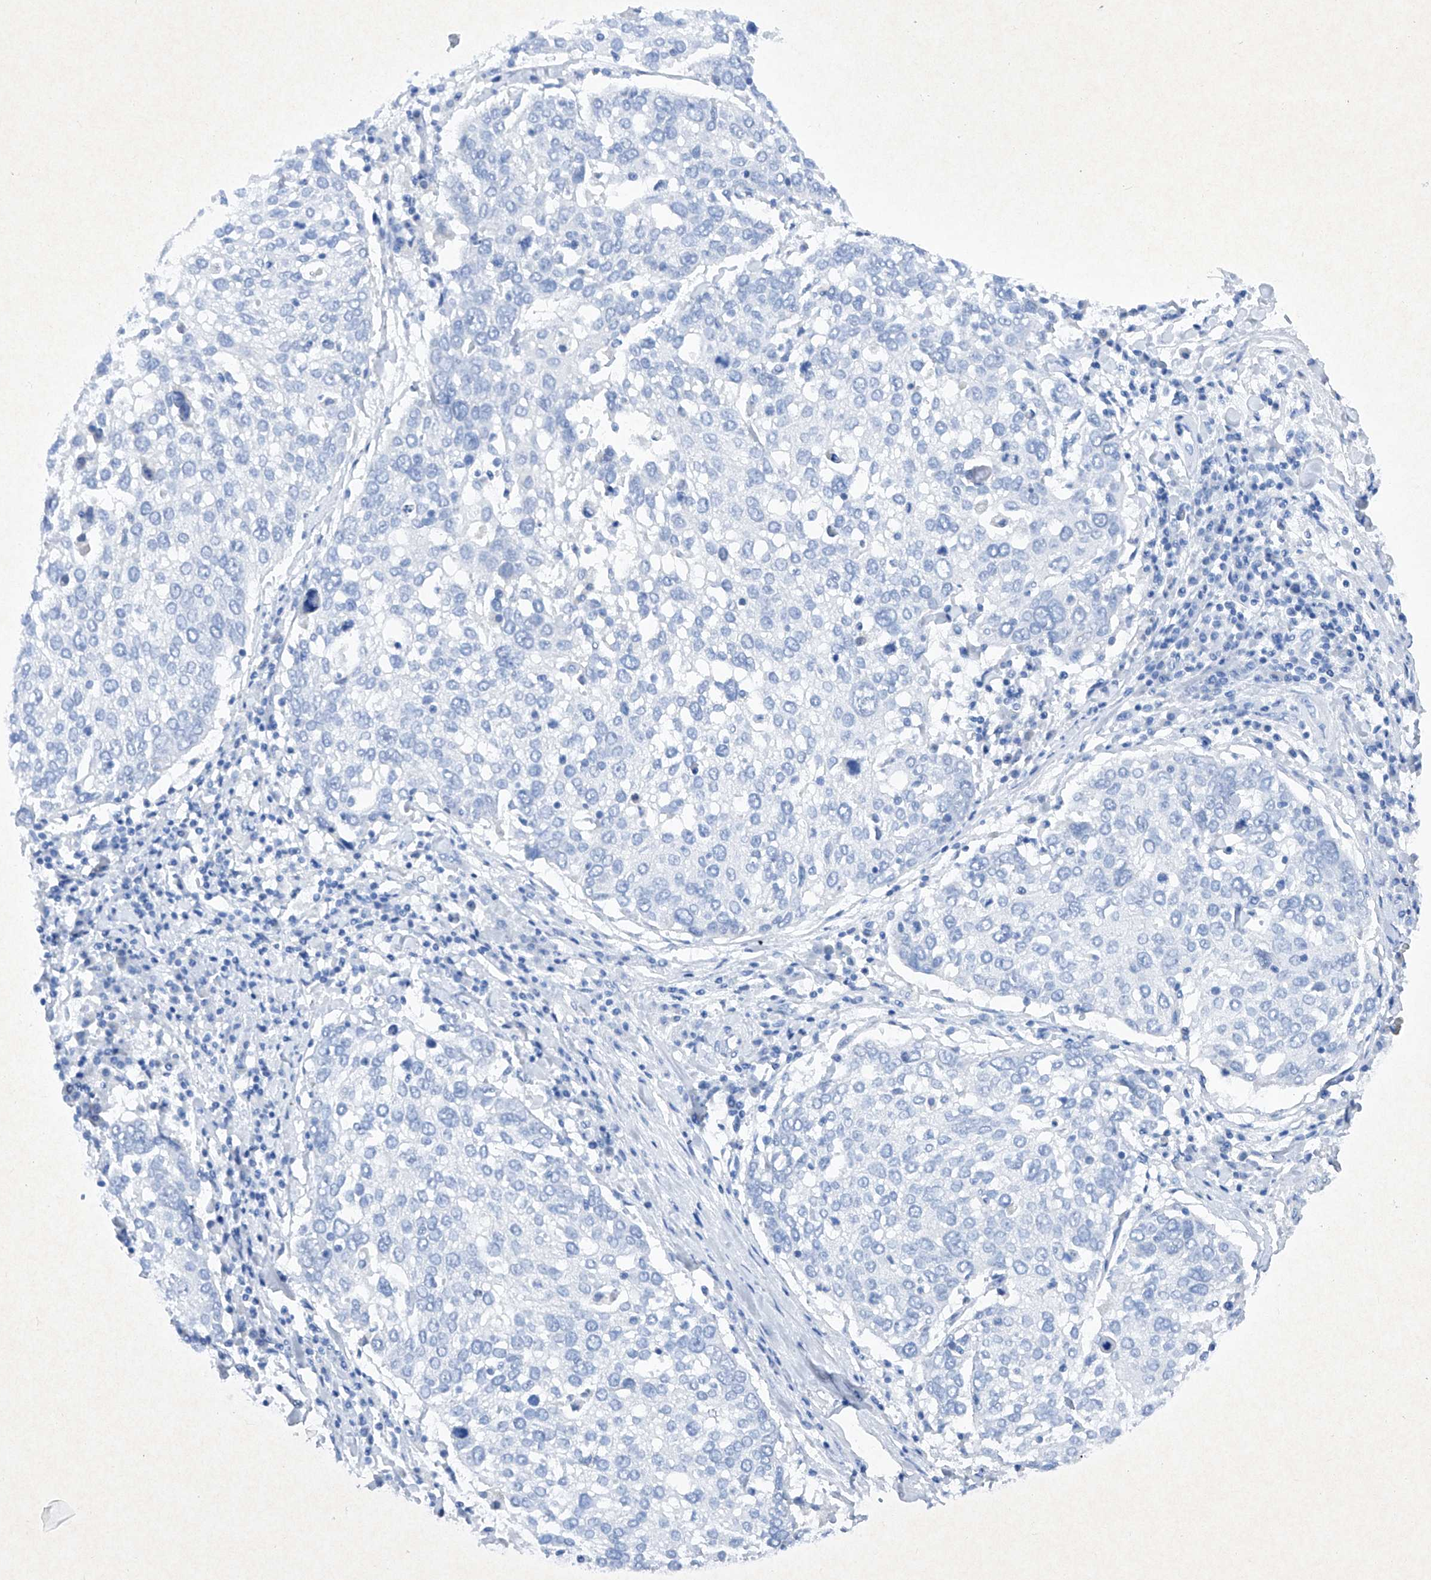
{"staining": {"intensity": "negative", "quantity": "none", "location": "none"}, "tissue": "lung cancer", "cell_type": "Tumor cells", "image_type": "cancer", "snomed": [{"axis": "morphology", "description": "Squamous cell carcinoma, NOS"}, {"axis": "topography", "description": "Lung"}], "caption": "Tumor cells show no significant expression in squamous cell carcinoma (lung). The staining is performed using DAB (3,3'-diaminobenzidine) brown chromogen with nuclei counter-stained in using hematoxylin.", "gene": "BARX2", "patient": {"sex": "male", "age": 65}}